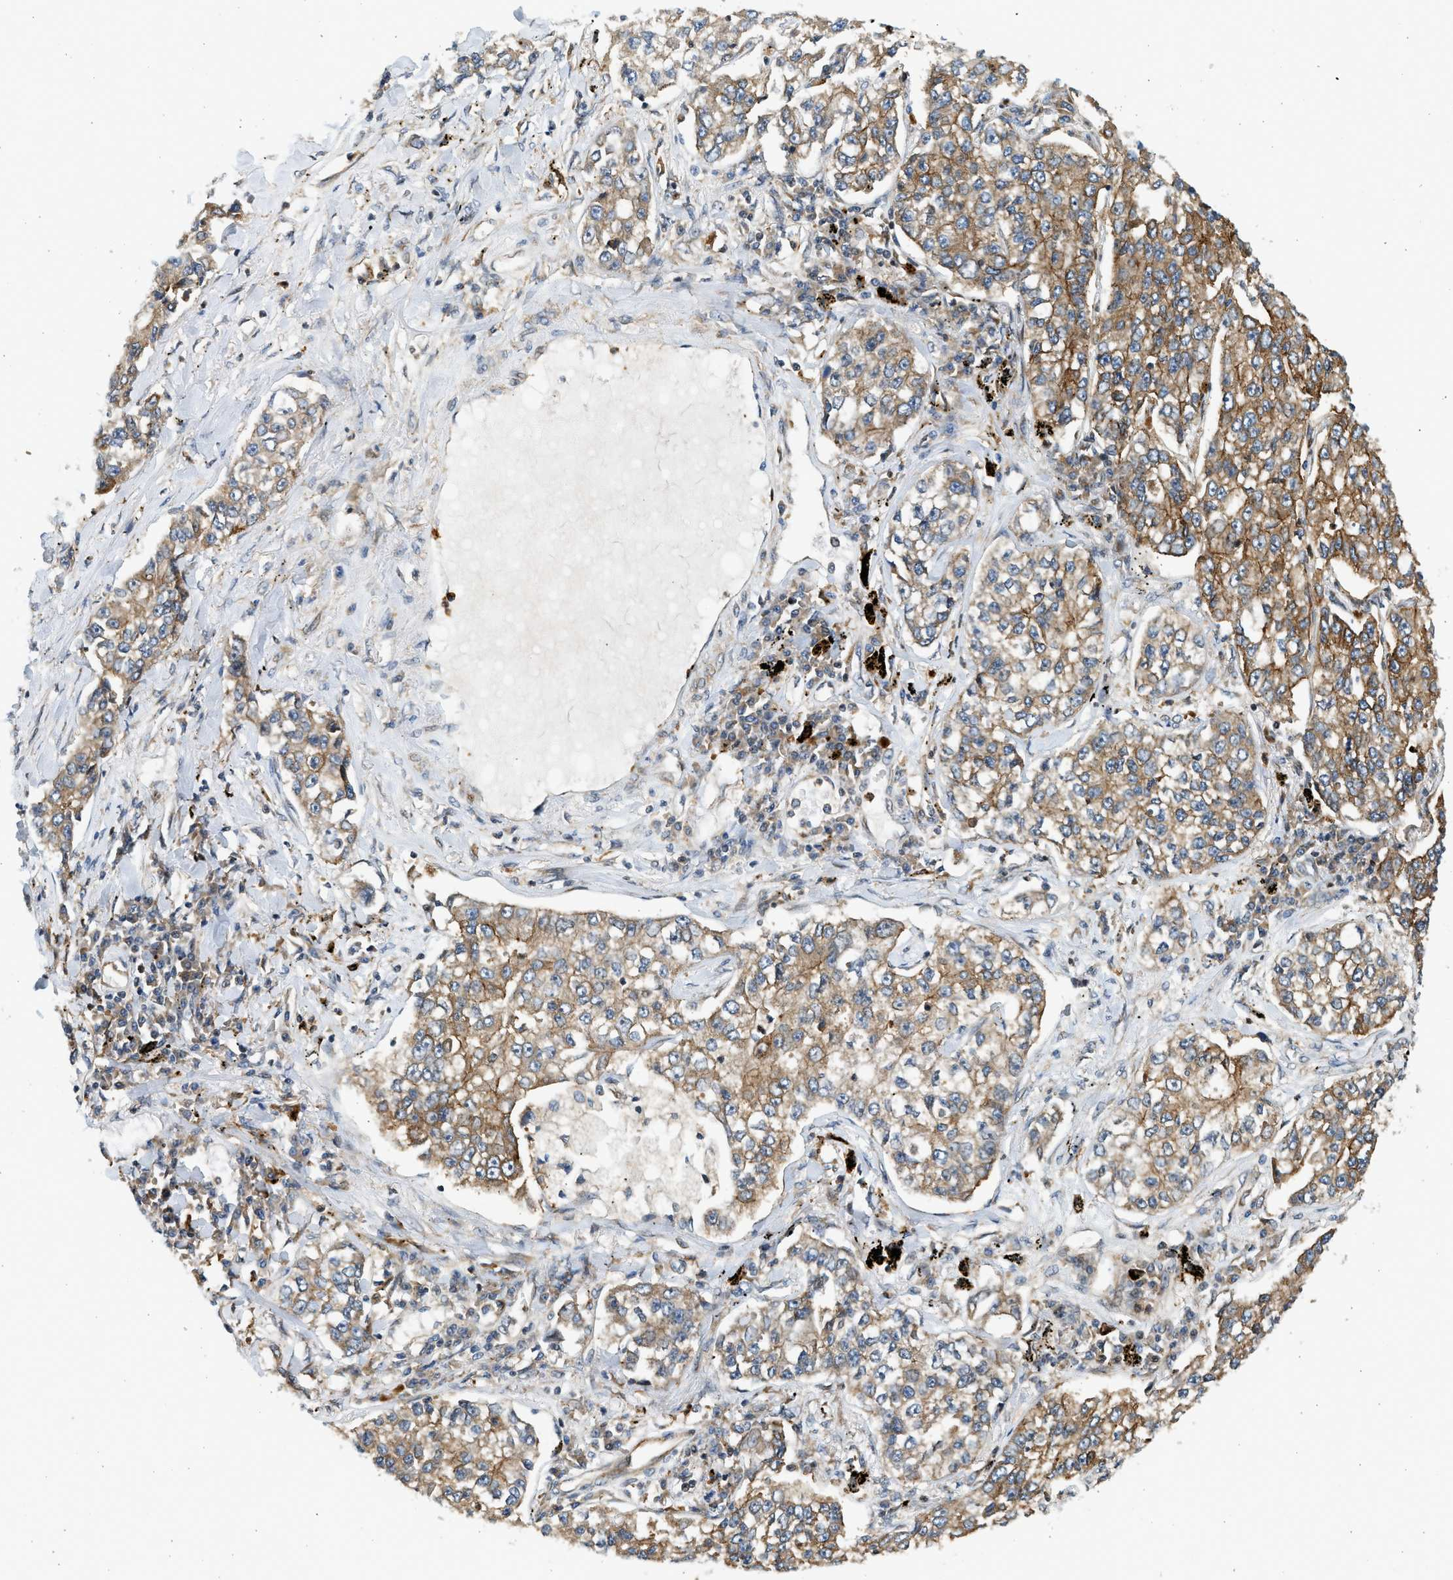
{"staining": {"intensity": "moderate", "quantity": ">75%", "location": "cytoplasmic/membranous"}, "tissue": "lung cancer", "cell_type": "Tumor cells", "image_type": "cancer", "snomed": [{"axis": "morphology", "description": "Adenocarcinoma, NOS"}, {"axis": "topography", "description": "Lung"}], "caption": "A medium amount of moderate cytoplasmic/membranous expression is seen in about >75% of tumor cells in lung adenocarcinoma tissue. Nuclei are stained in blue.", "gene": "NRSN2", "patient": {"sex": "male", "age": 49}}